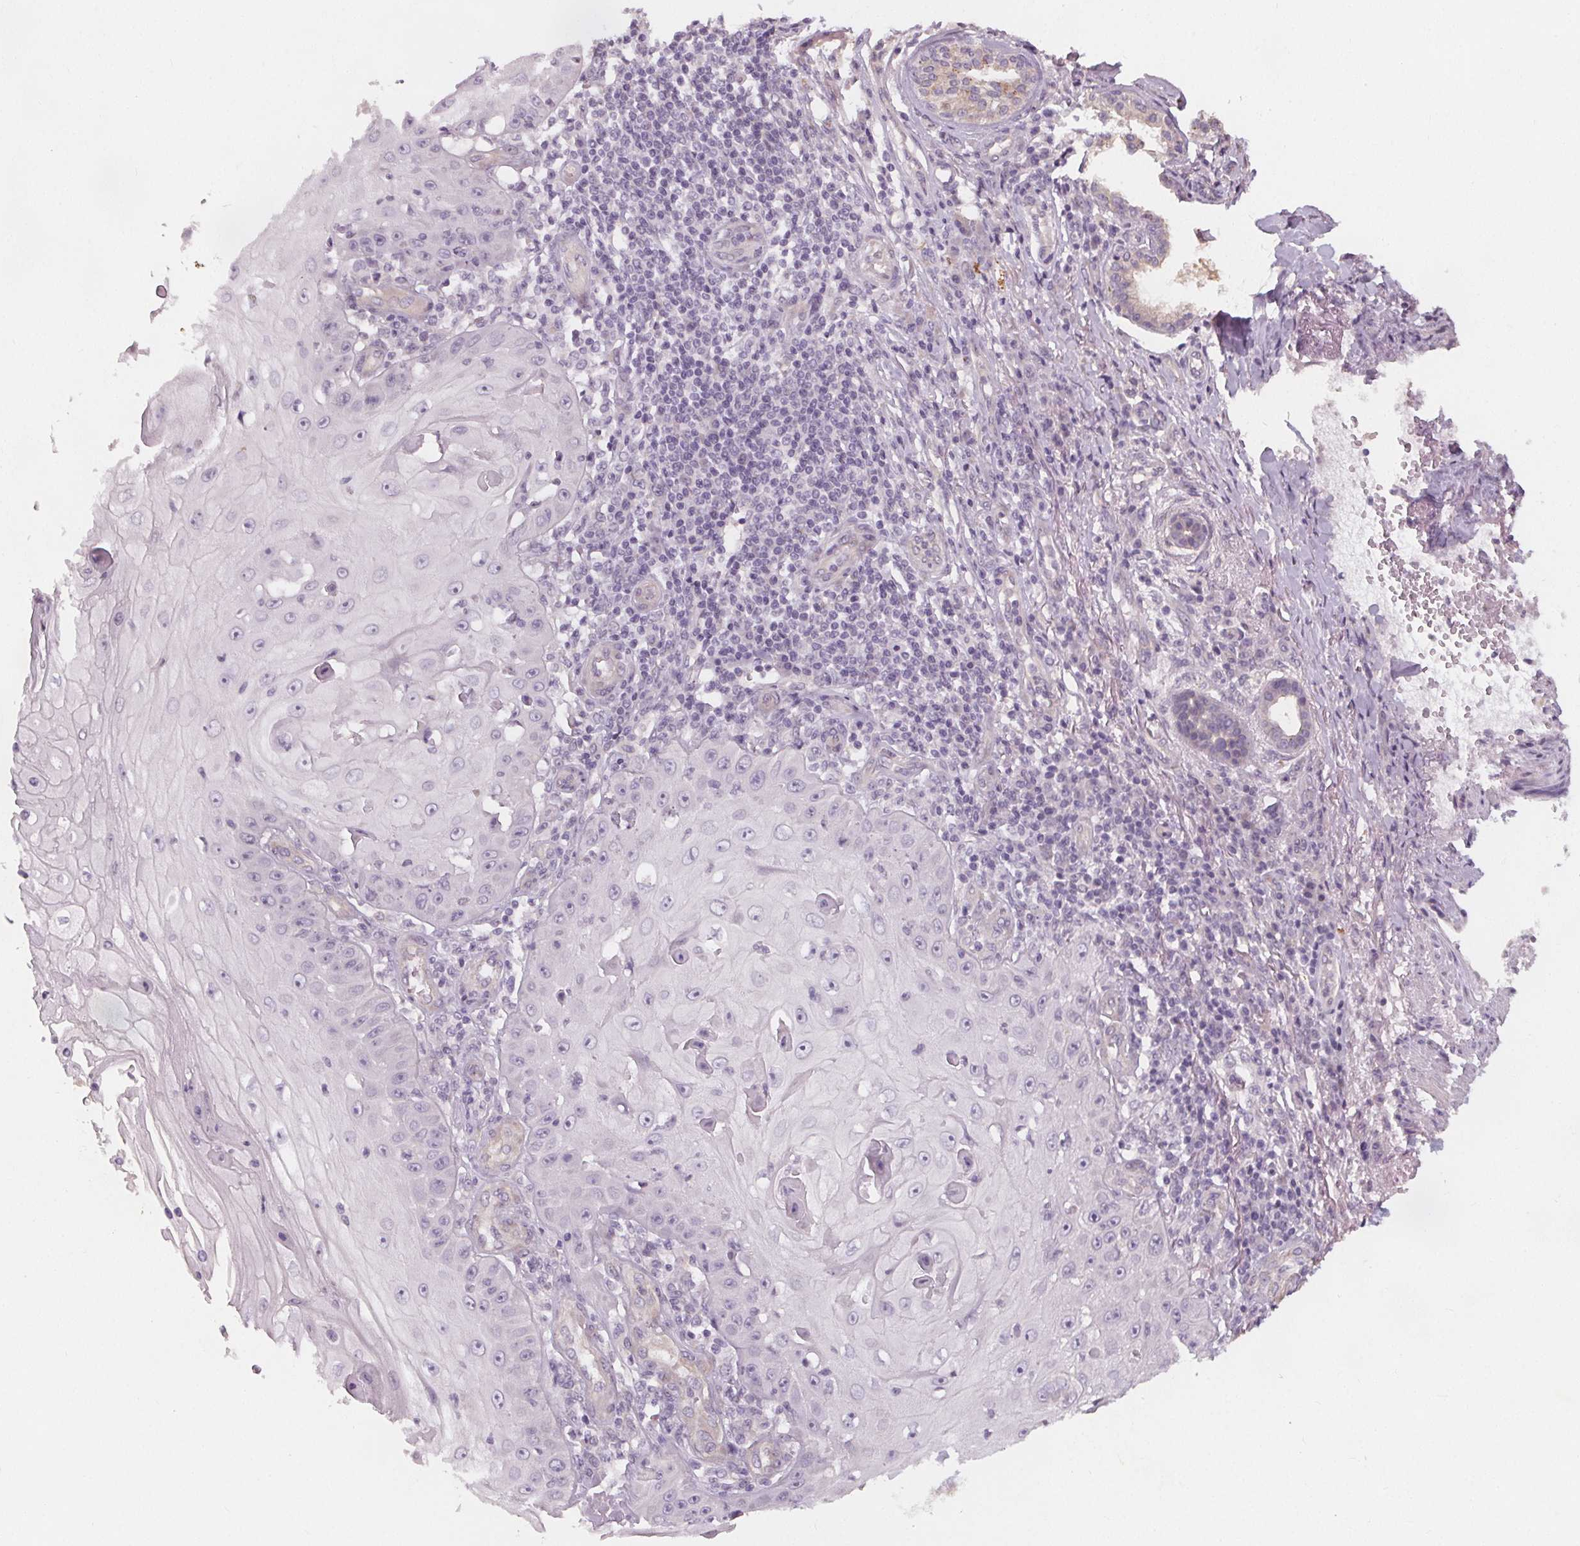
{"staining": {"intensity": "negative", "quantity": "none", "location": "none"}, "tissue": "skin cancer", "cell_type": "Tumor cells", "image_type": "cancer", "snomed": [{"axis": "morphology", "description": "Squamous cell carcinoma, NOS"}, {"axis": "topography", "description": "Skin"}], "caption": "A photomicrograph of skin cancer stained for a protein demonstrates no brown staining in tumor cells.", "gene": "VNN1", "patient": {"sex": "male", "age": 70}}